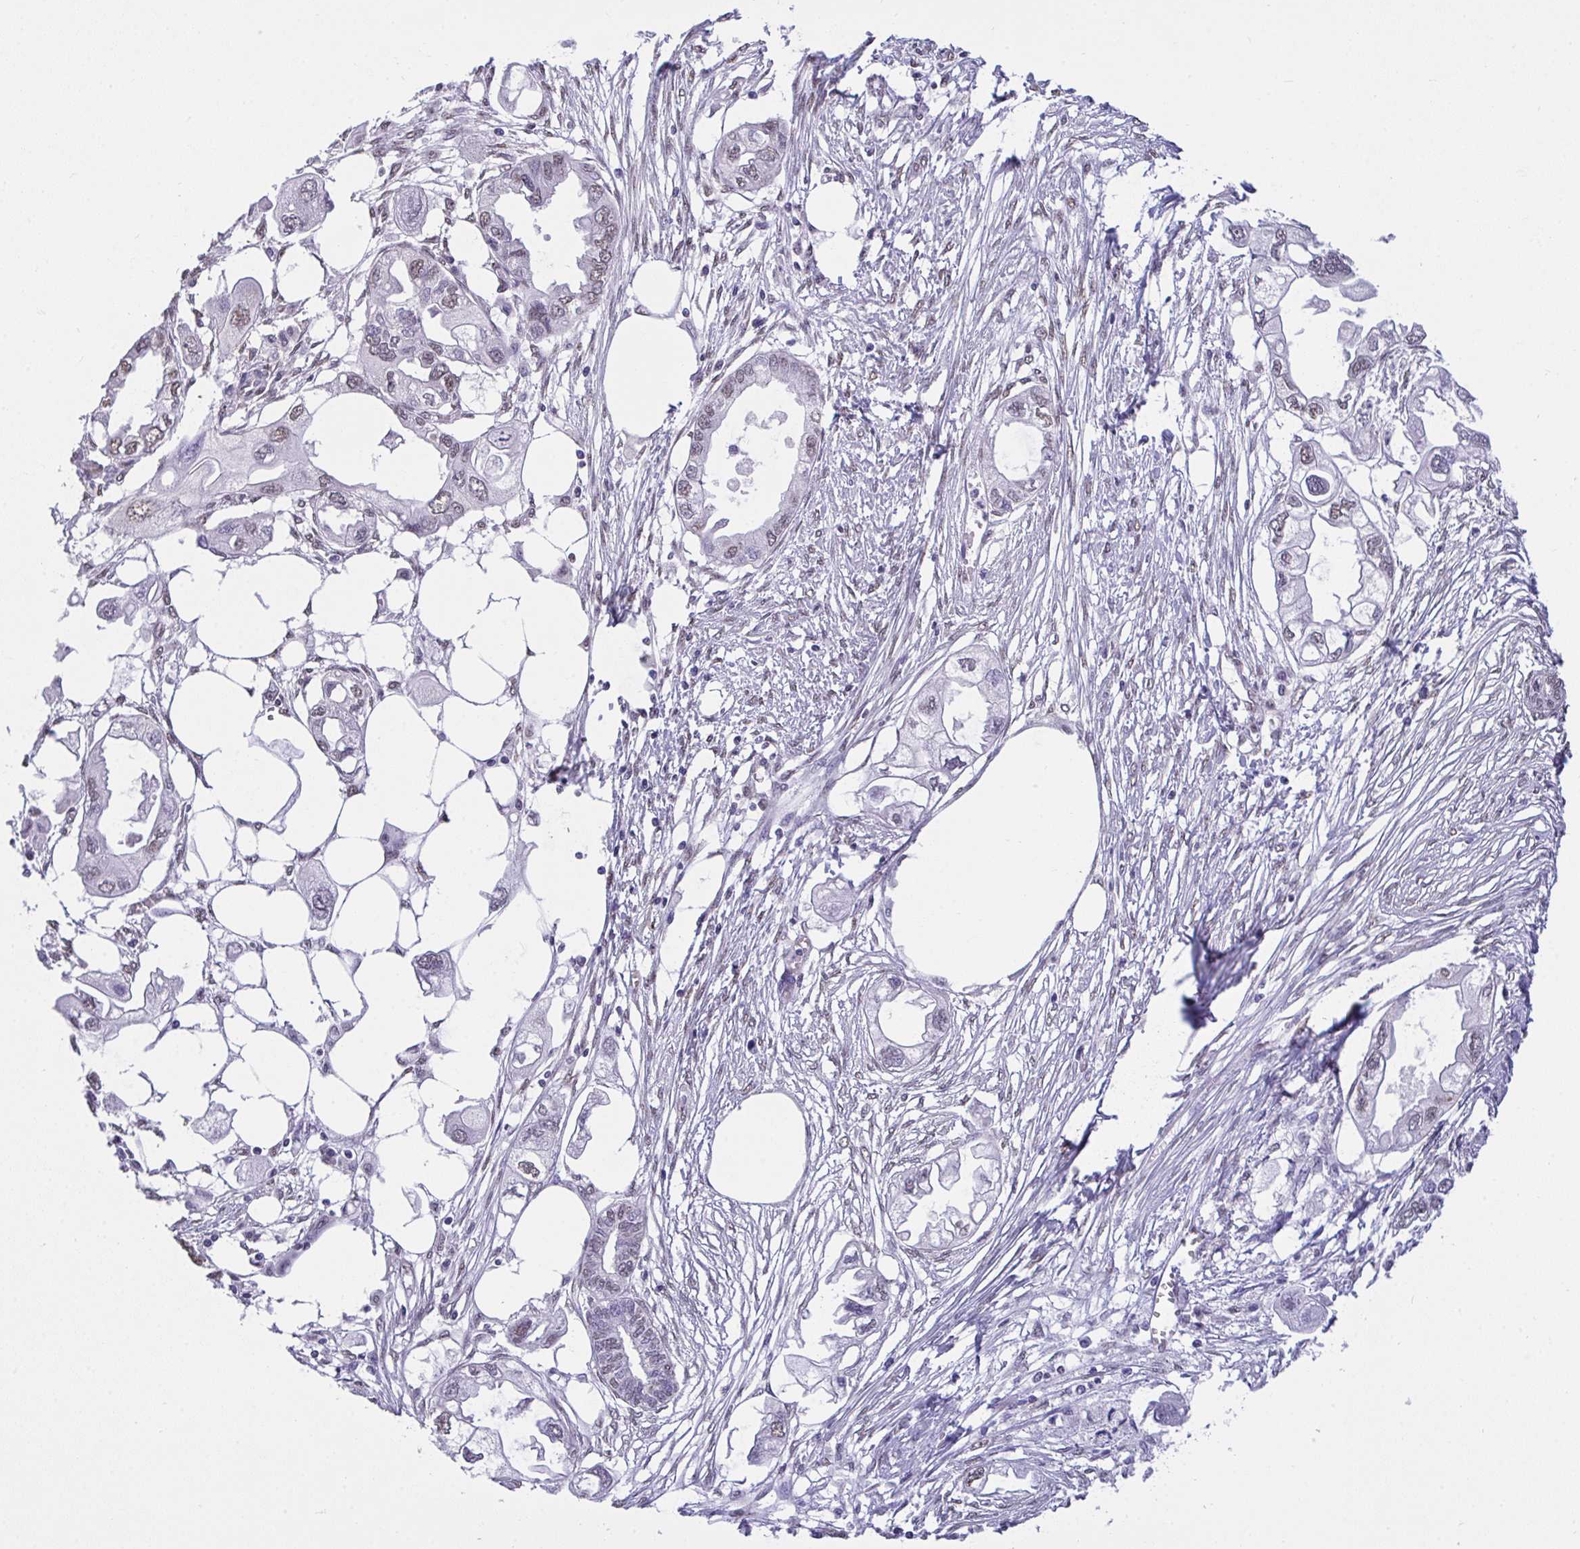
{"staining": {"intensity": "weak", "quantity": "<25%", "location": "nuclear"}, "tissue": "endometrial cancer", "cell_type": "Tumor cells", "image_type": "cancer", "snomed": [{"axis": "morphology", "description": "Adenocarcinoma, NOS"}, {"axis": "morphology", "description": "Adenocarcinoma, metastatic, NOS"}, {"axis": "topography", "description": "Adipose tissue"}, {"axis": "topography", "description": "Endometrium"}], "caption": "The image exhibits no staining of tumor cells in endometrial adenocarcinoma.", "gene": "SEMA6B", "patient": {"sex": "female", "age": 67}}